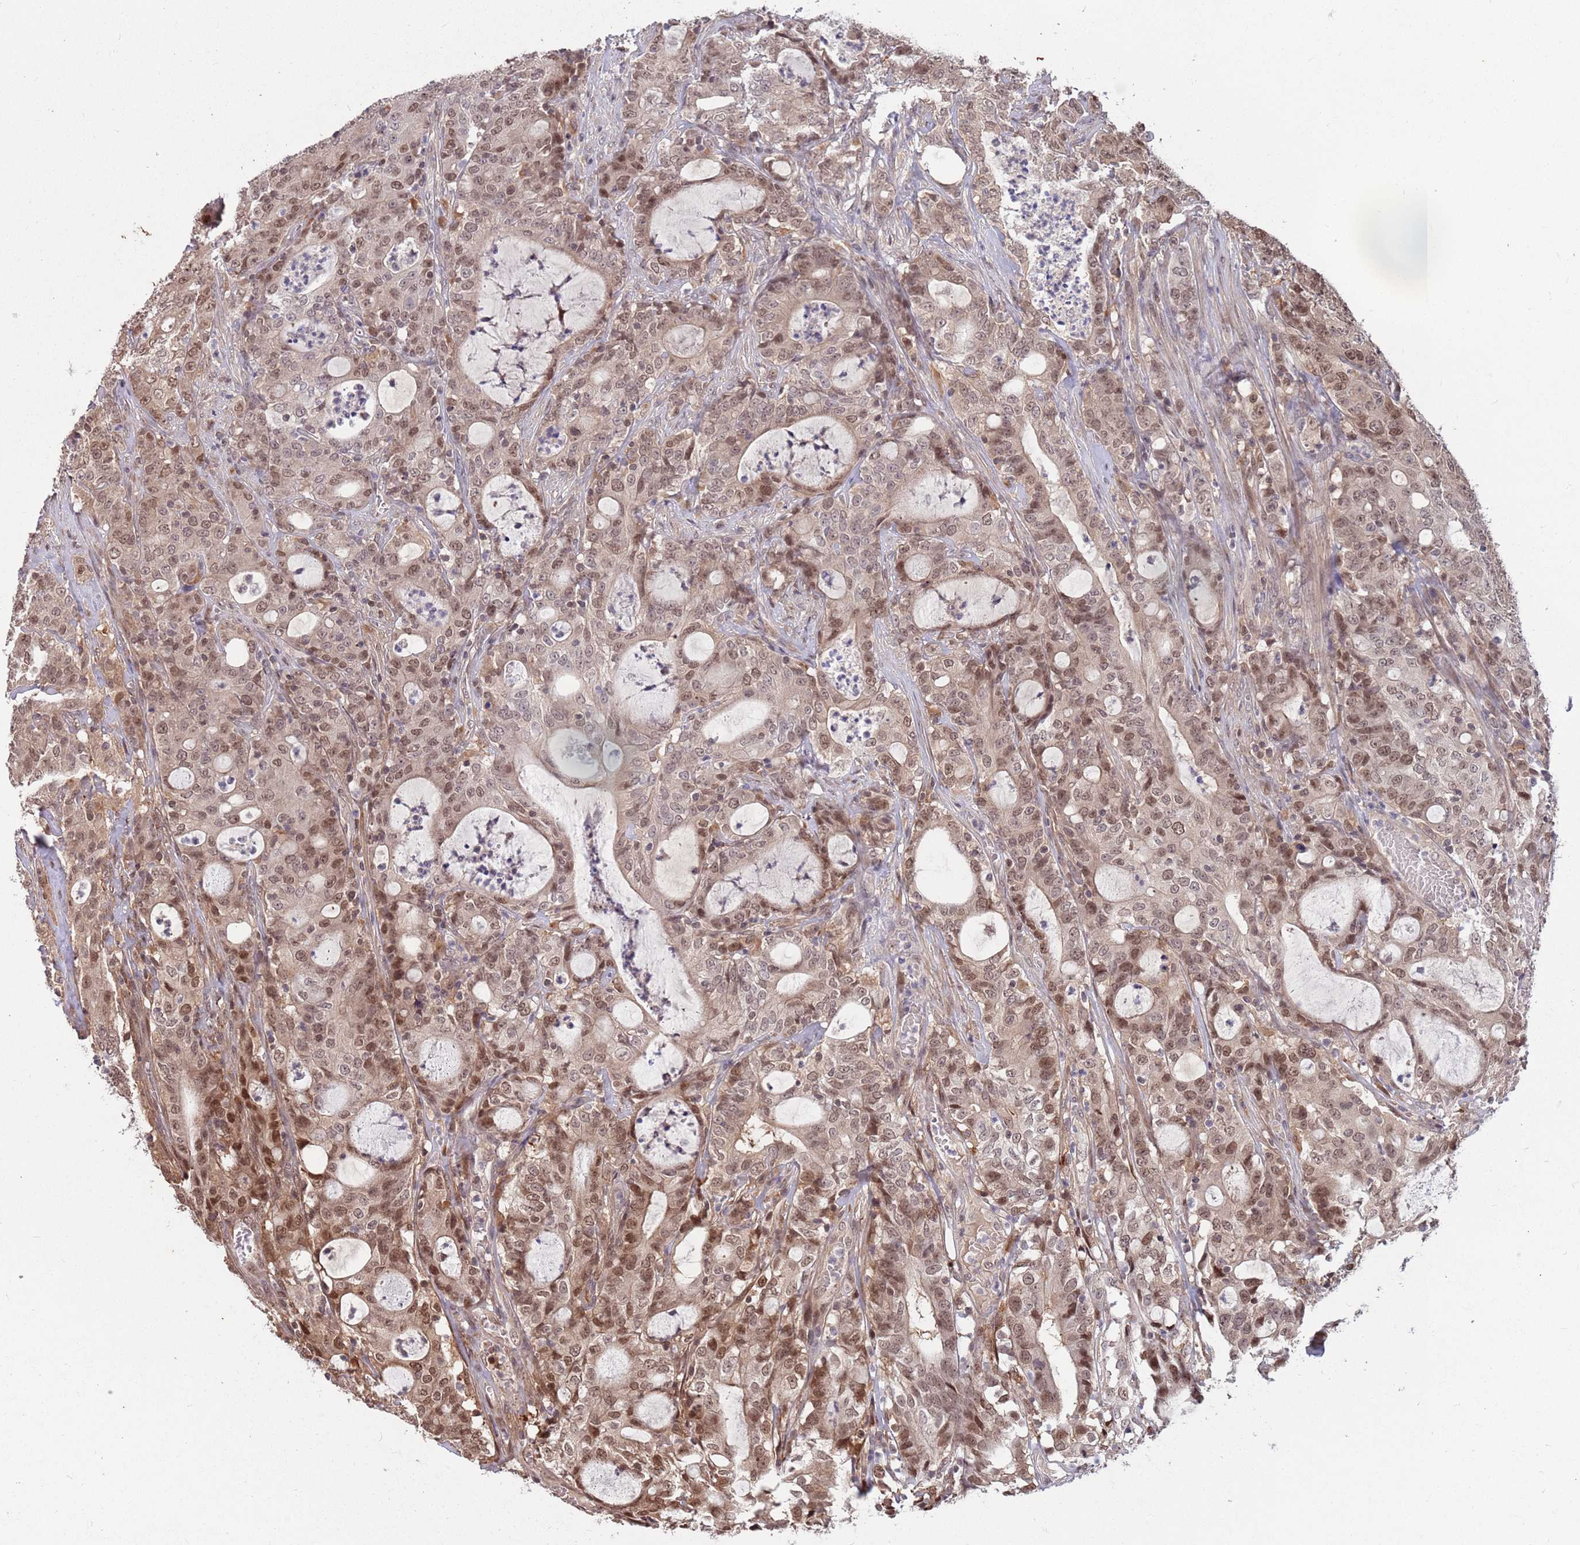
{"staining": {"intensity": "moderate", "quantity": ">75%", "location": "nuclear"}, "tissue": "colorectal cancer", "cell_type": "Tumor cells", "image_type": "cancer", "snomed": [{"axis": "morphology", "description": "Adenocarcinoma, NOS"}, {"axis": "topography", "description": "Colon"}], "caption": "Immunohistochemistry (IHC) (DAB (3,3'-diaminobenzidine)) staining of adenocarcinoma (colorectal) shows moderate nuclear protein expression in about >75% of tumor cells.", "gene": "SALL1", "patient": {"sex": "male", "age": 83}}